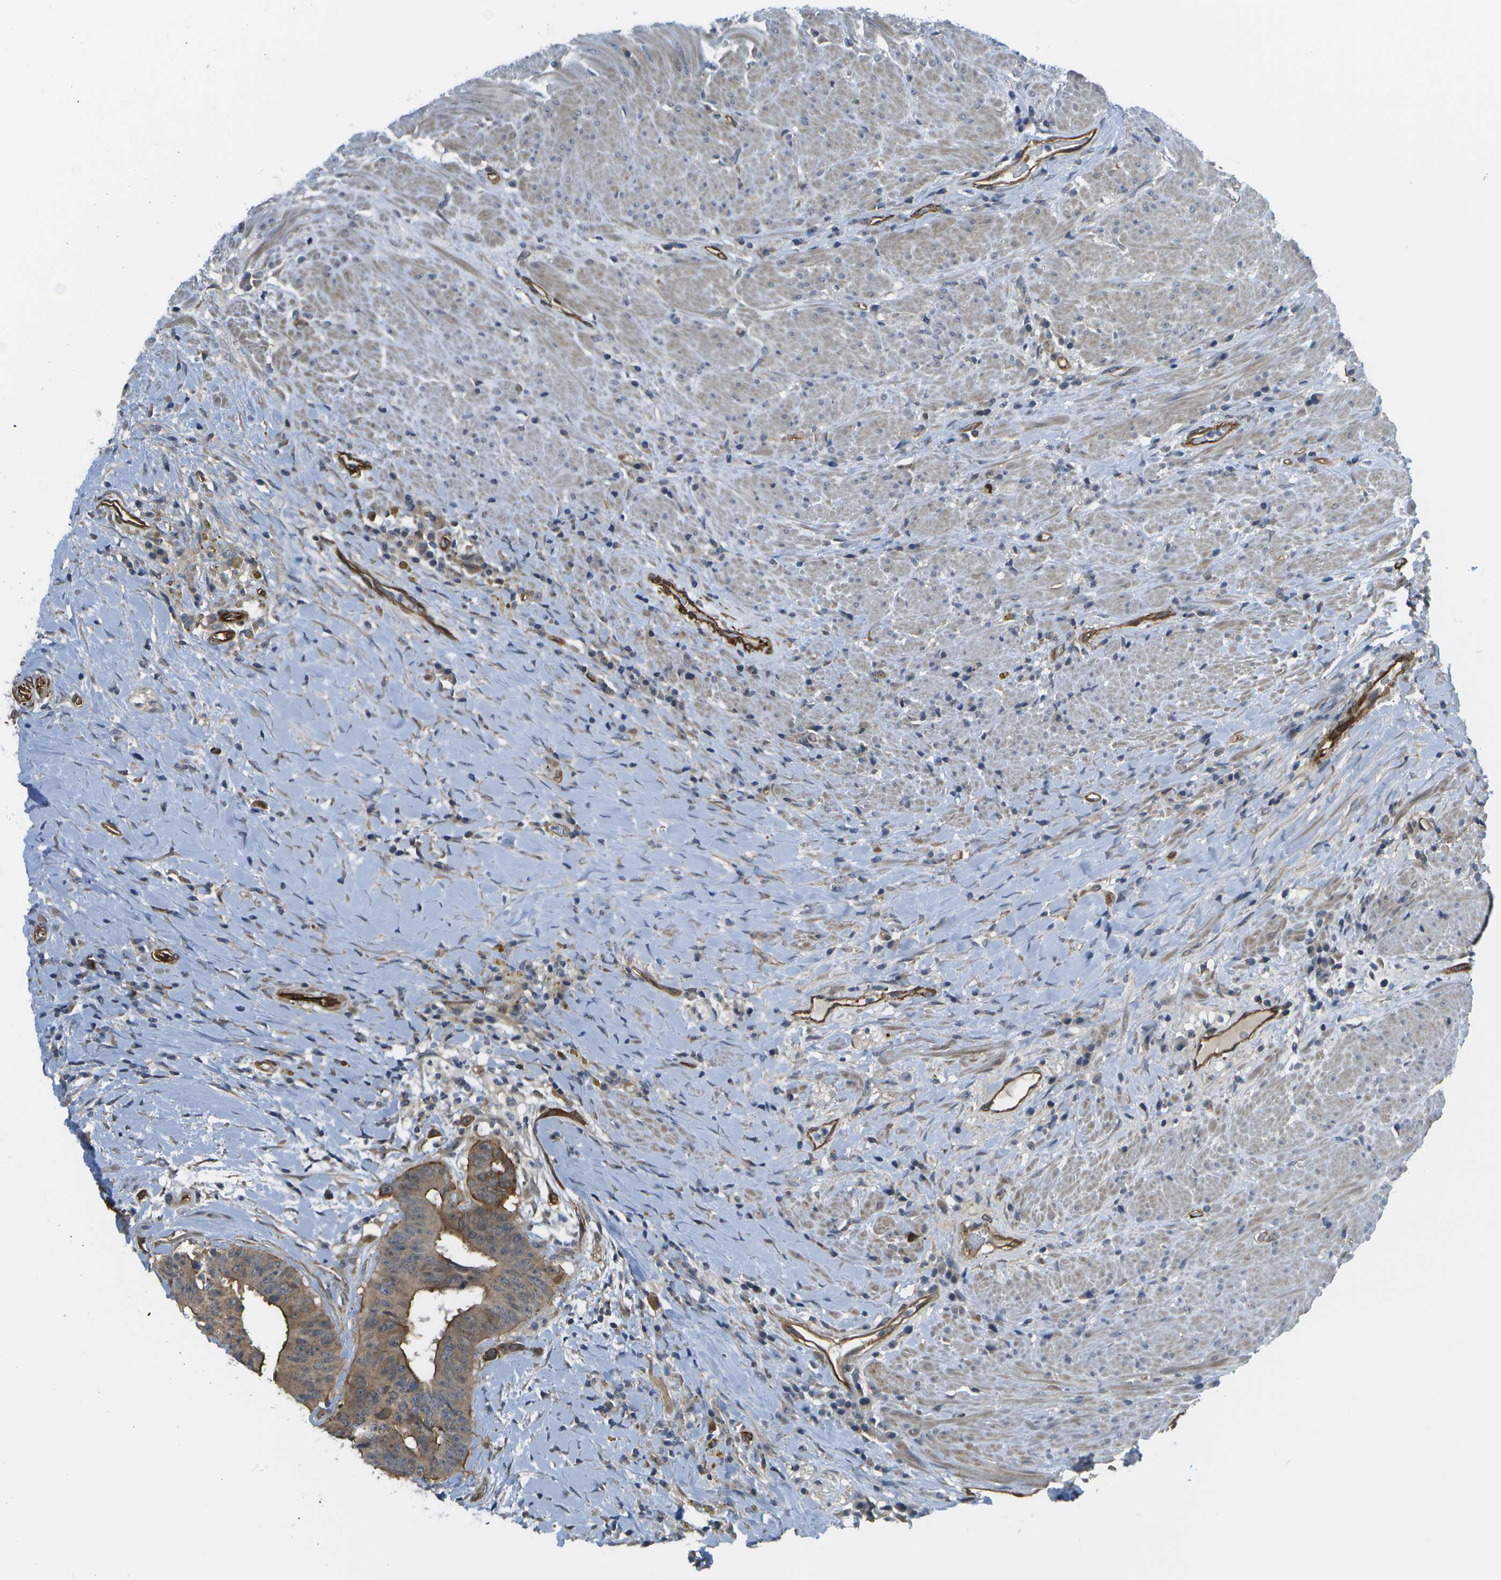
{"staining": {"intensity": "moderate", "quantity": ">75%", "location": "cytoplasmic/membranous"}, "tissue": "colorectal cancer", "cell_type": "Tumor cells", "image_type": "cancer", "snomed": [{"axis": "morphology", "description": "Adenocarcinoma, NOS"}, {"axis": "topography", "description": "Rectum"}], "caption": "This is a photomicrograph of immunohistochemistry (IHC) staining of colorectal cancer (adenocarcinoma), which shows moderate staining in the cytoplasmic/membranous of tumor cells.", "gene": "KIAA0040", "patient": {"sex": "male", "age": 72}}